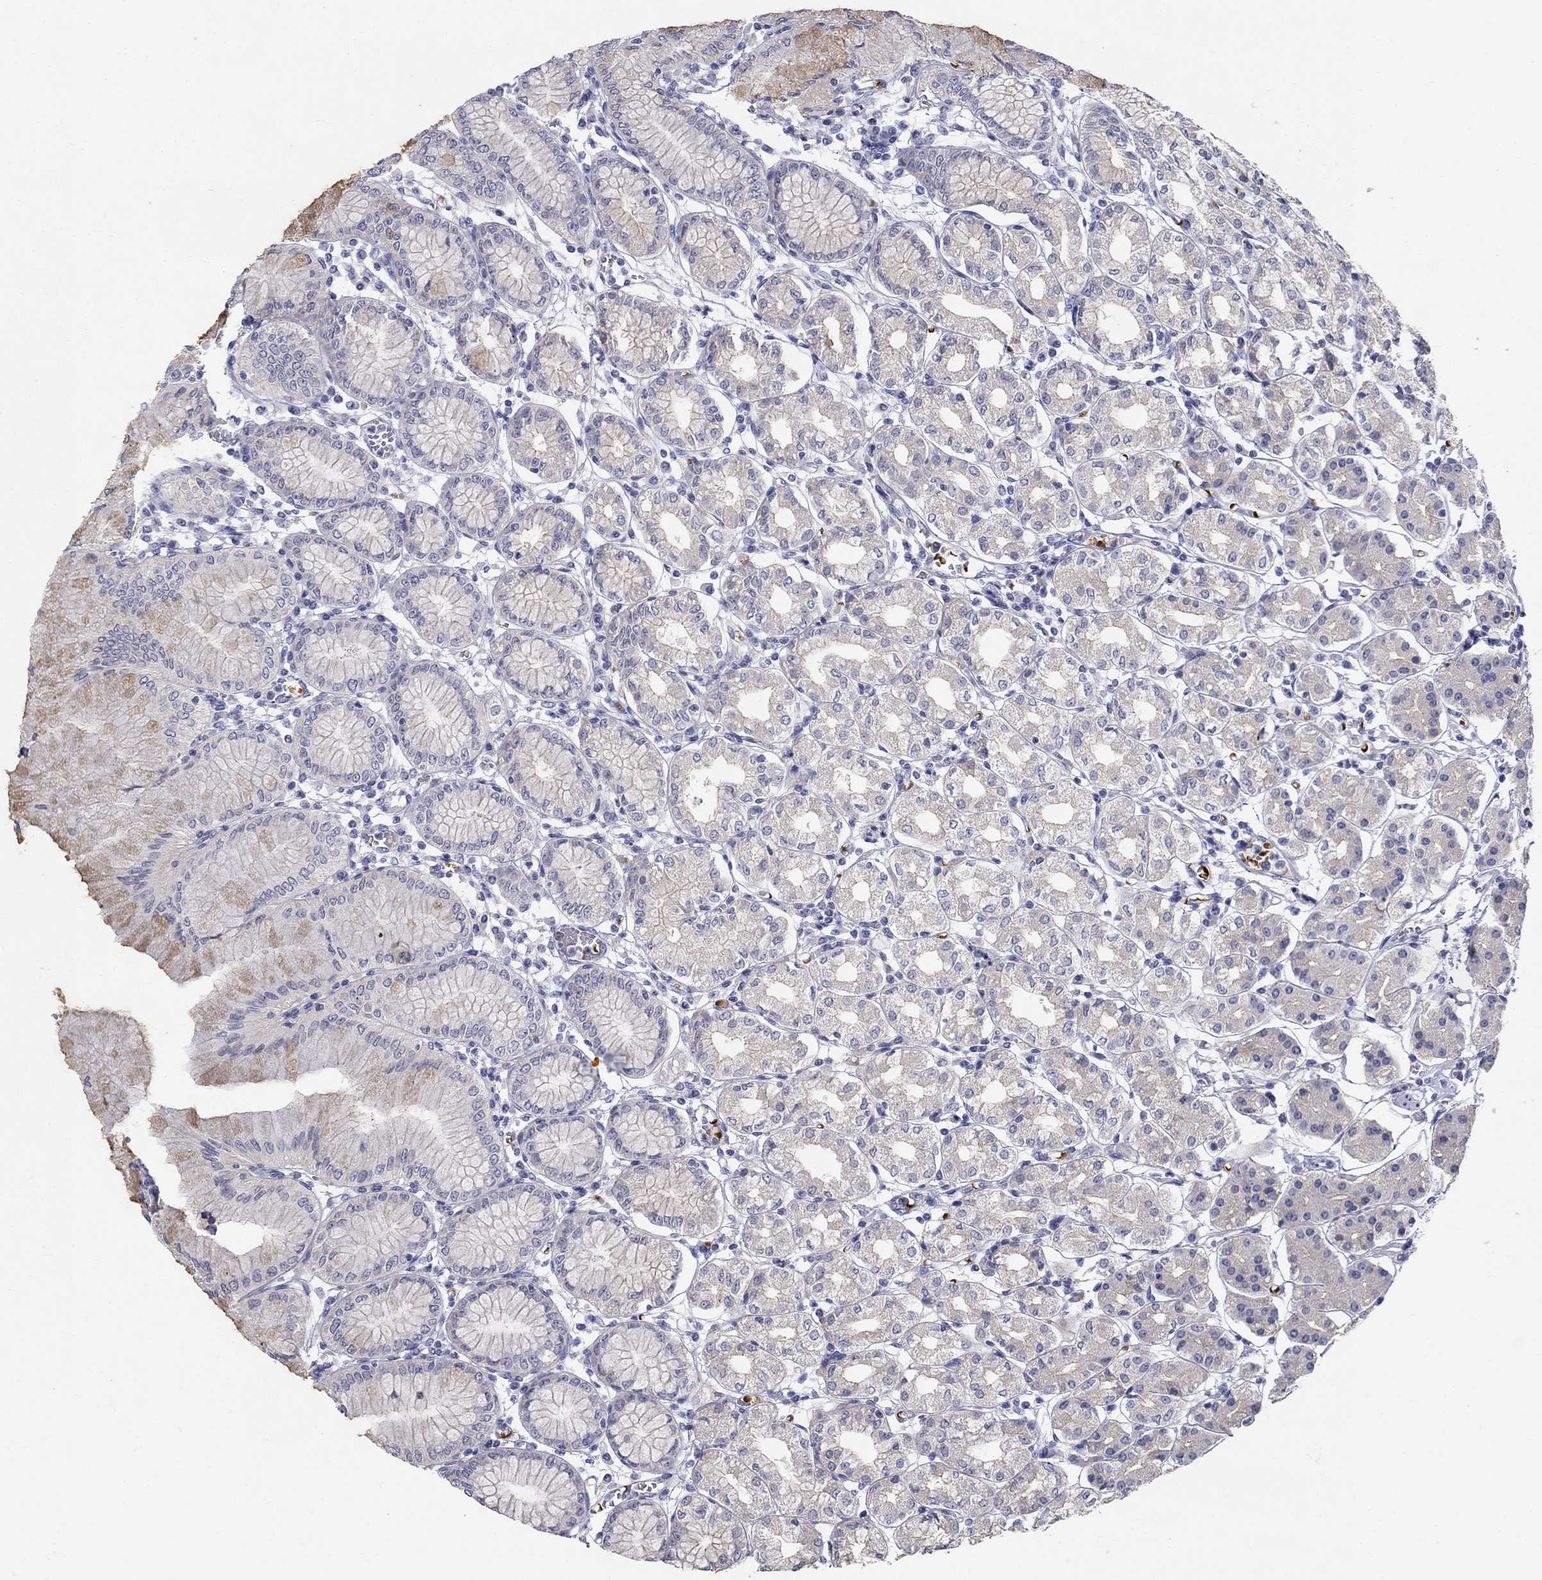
{"staining": {"intensity": "moderate", "quantity": "<25%", "location": "cytoplasmic/membranous"}, "tissue": "stomach", "cell_type": "Glandular cells", "image_type": "normal", "snomed": [{"axis": "morphology", "description": "Normal tissue, NOS"}, {"axis": "topography", "description": "Skeletal muscle"}, {"axis": "topography", "description": "Stomach"}], "caption": "A micrograph showing moderate cytoplasmic/membranous positivity in about <25% of glandular cells in normal stomach, as visualized by brown immunohistochemical staining.", "gene": "ENSG00000290147", "patient": {"sex": "female", "age": 57}}